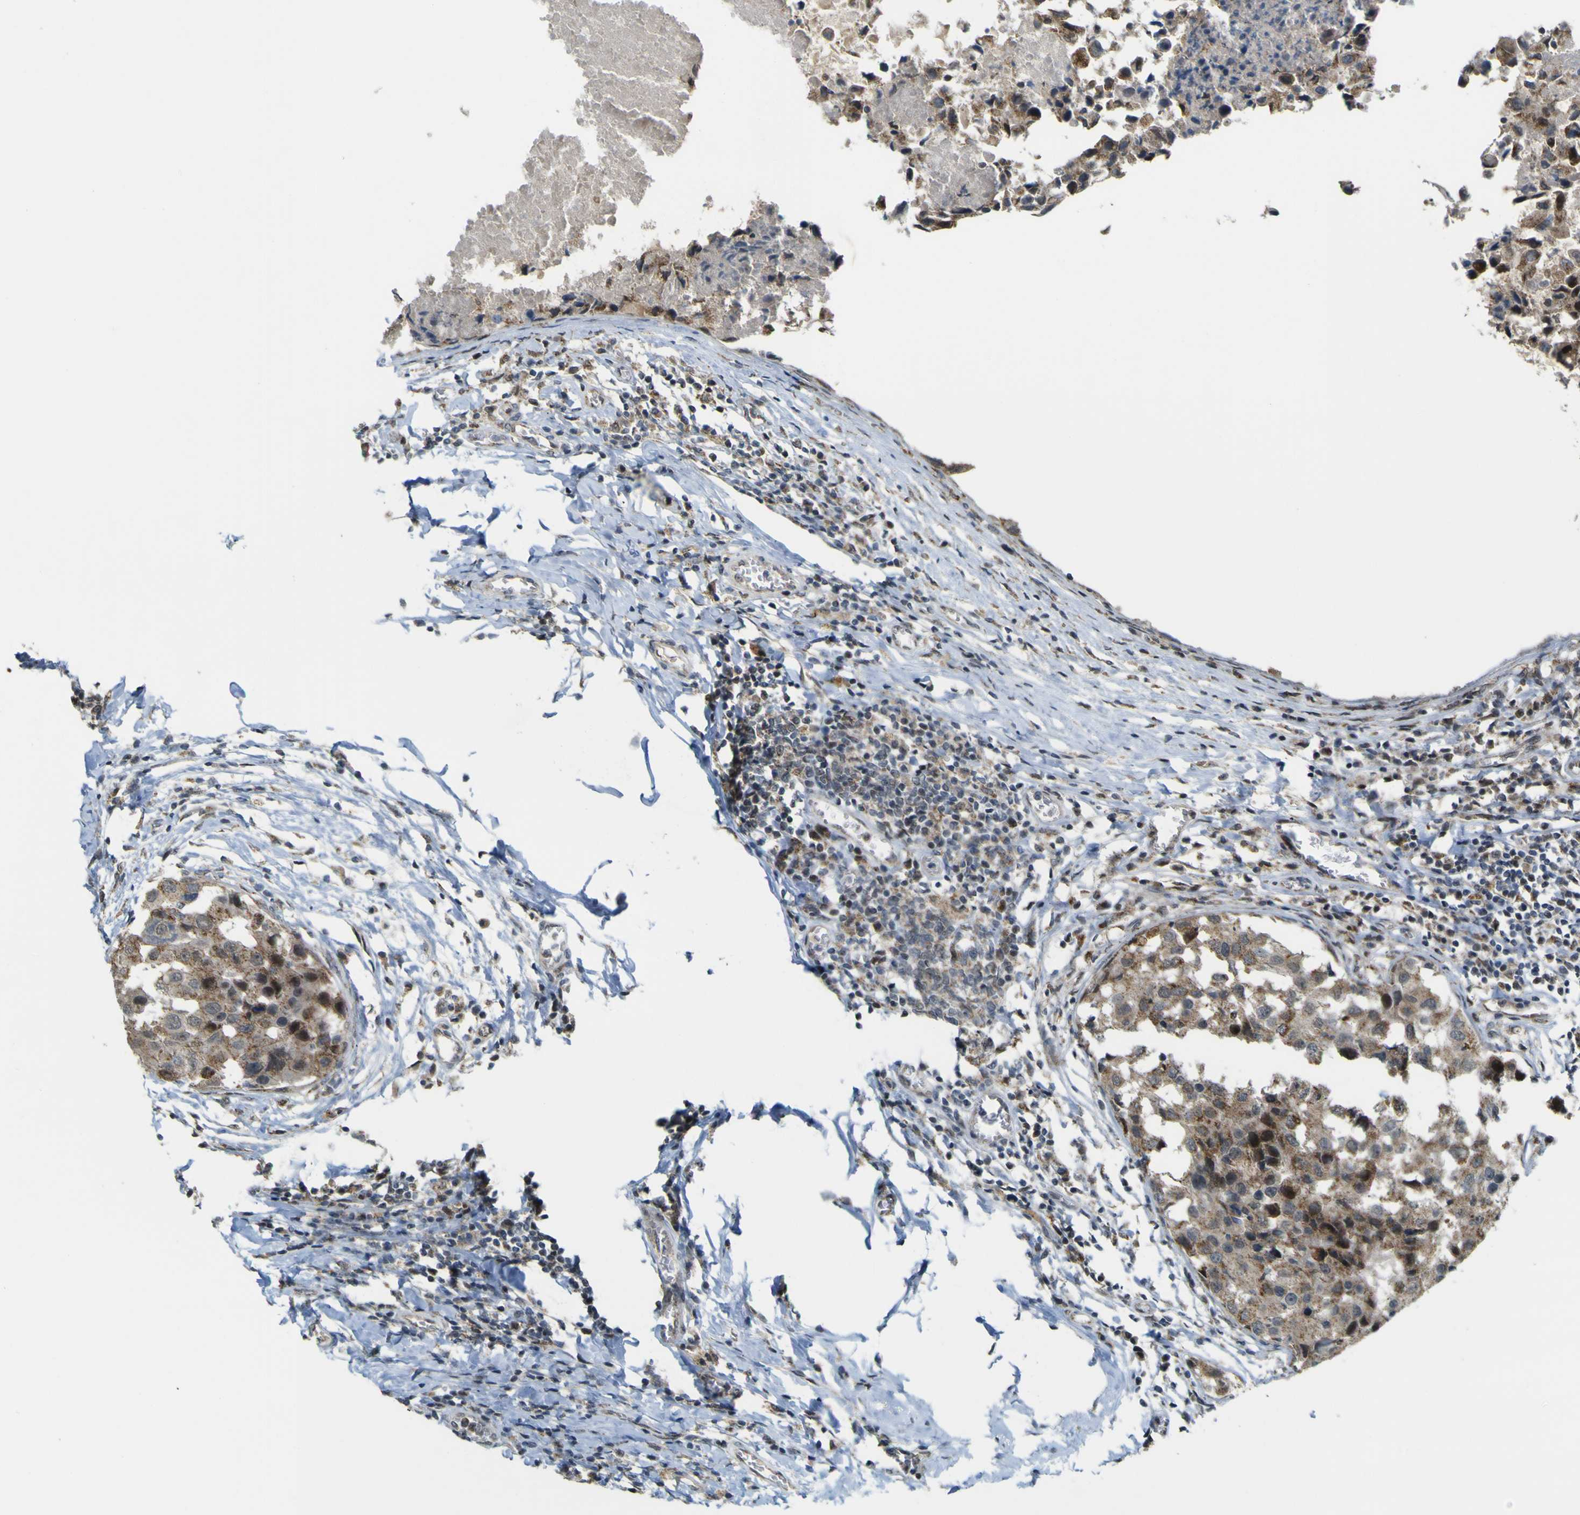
{"staining": {"intensity": "strong", "quantity": ">75%", "location": "cytoplasmic/membranous"}, "tissue": "breast cancer", "cell_type": "Tumor cells", "image_type": "cancer", "snomed": [{"axis": "morphology", "description": "Duct carcinoma"}, {"axis": "topography", "description": "Breast"}], "caption": "Tumor cells demonstrate high levels of strong cytoplasmic/membranous expression in about >75% of cells in breast cancer (invasive ductal carcinoma).", "gene": "ACBD5", "patient": {"sex": "female", "age": 27}}